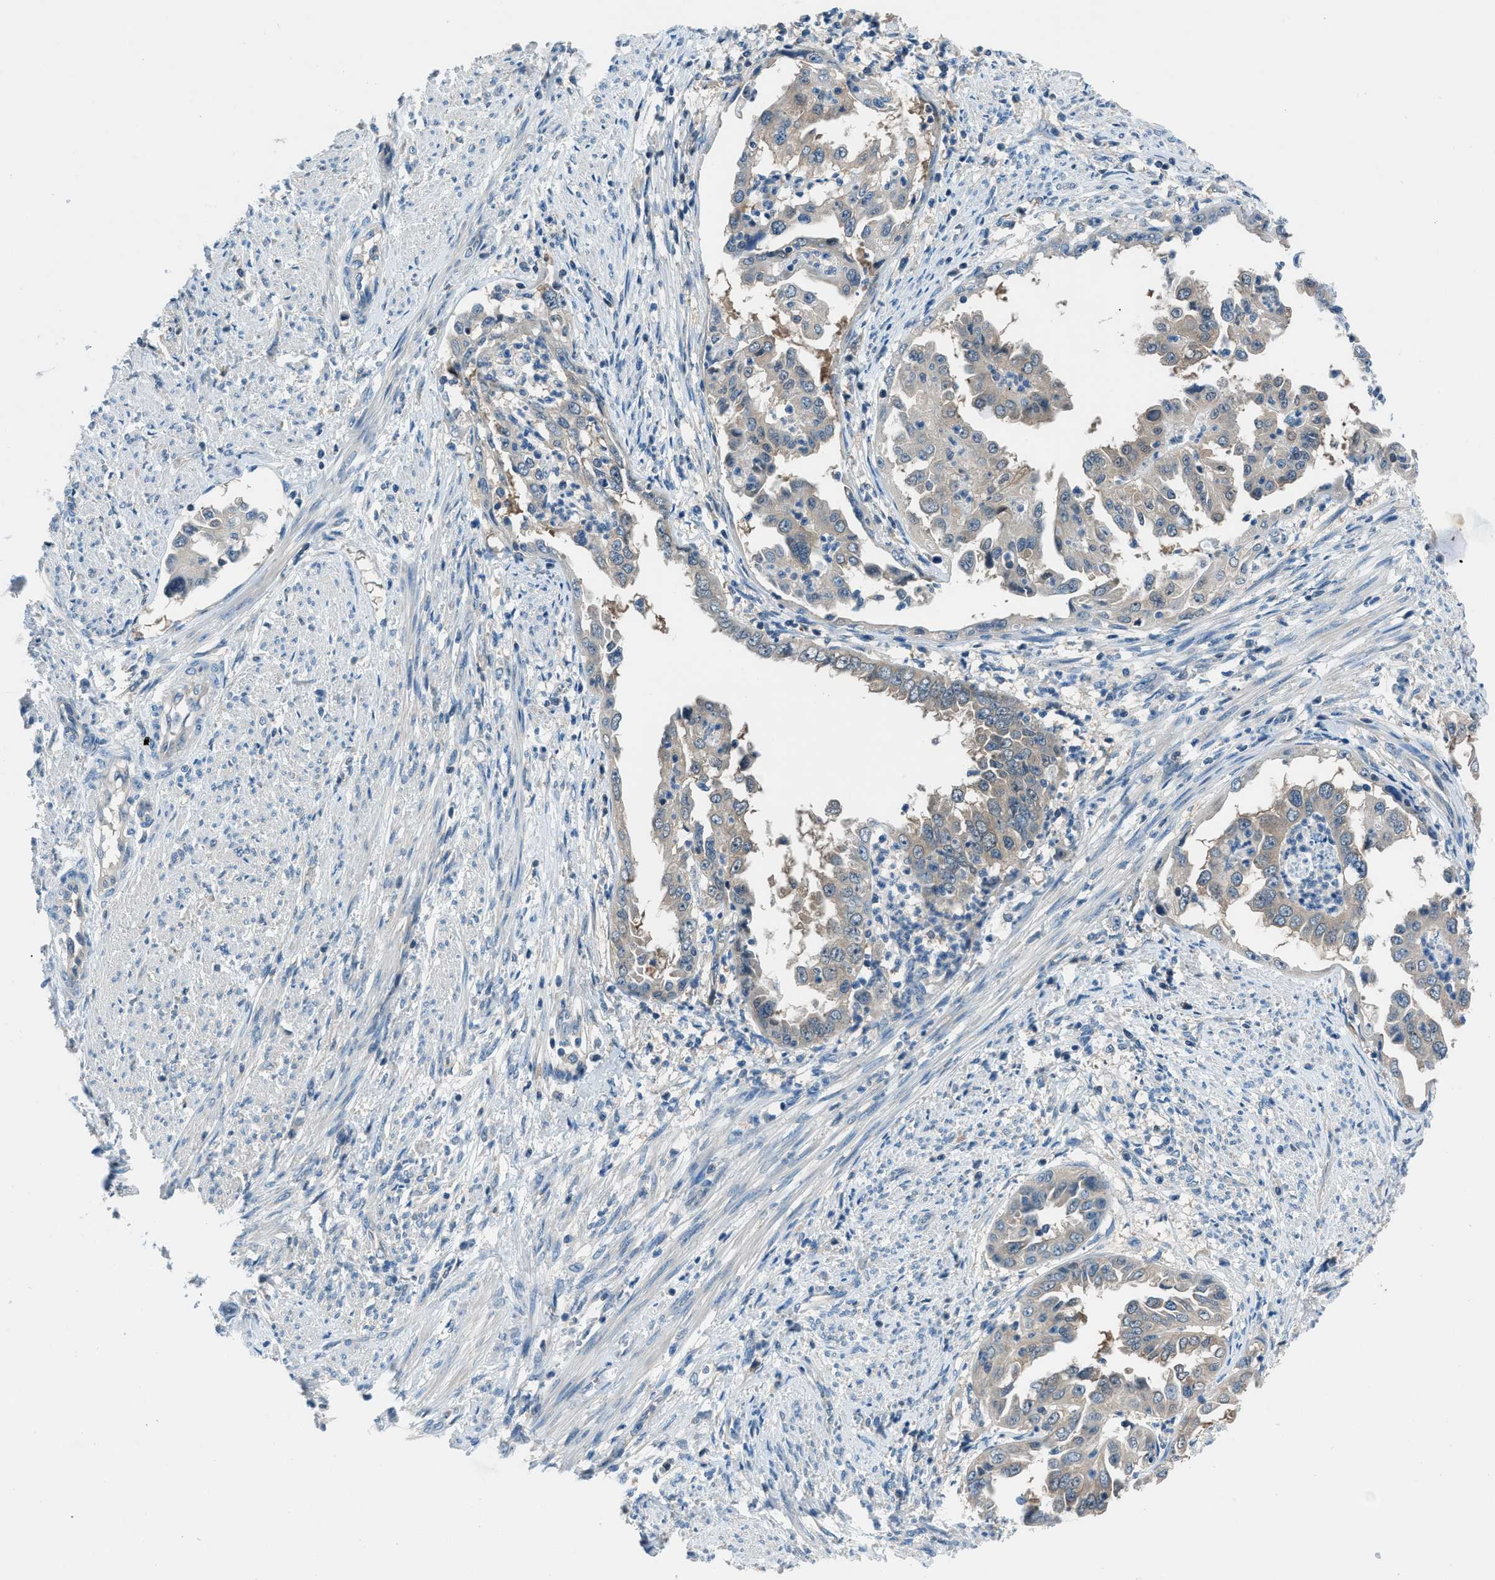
{"staining": {"intensity": "weak", "quantity": "25%-75%", "location": "cytoplasmic/membranous"}, "tissue": "endometrial cancer", "cell_type": "Tumor cells", "image_type": "cancer", "snomed": [{"axis": "morphology", "description": "Adenocarcinoma, NOS"}, {"axis": "topography", "description": "Endometrium"}], "caption": "Immunohistochemistry histopathology image of endometrial adenocarcinoma stained for a protein (brown), which exhibits low levels of weak cytoplasmic/membranous staining in about 25%-75% of tumor cells.", "gene": "ACP1", "patient": {"sex": "female", "age": 85}}